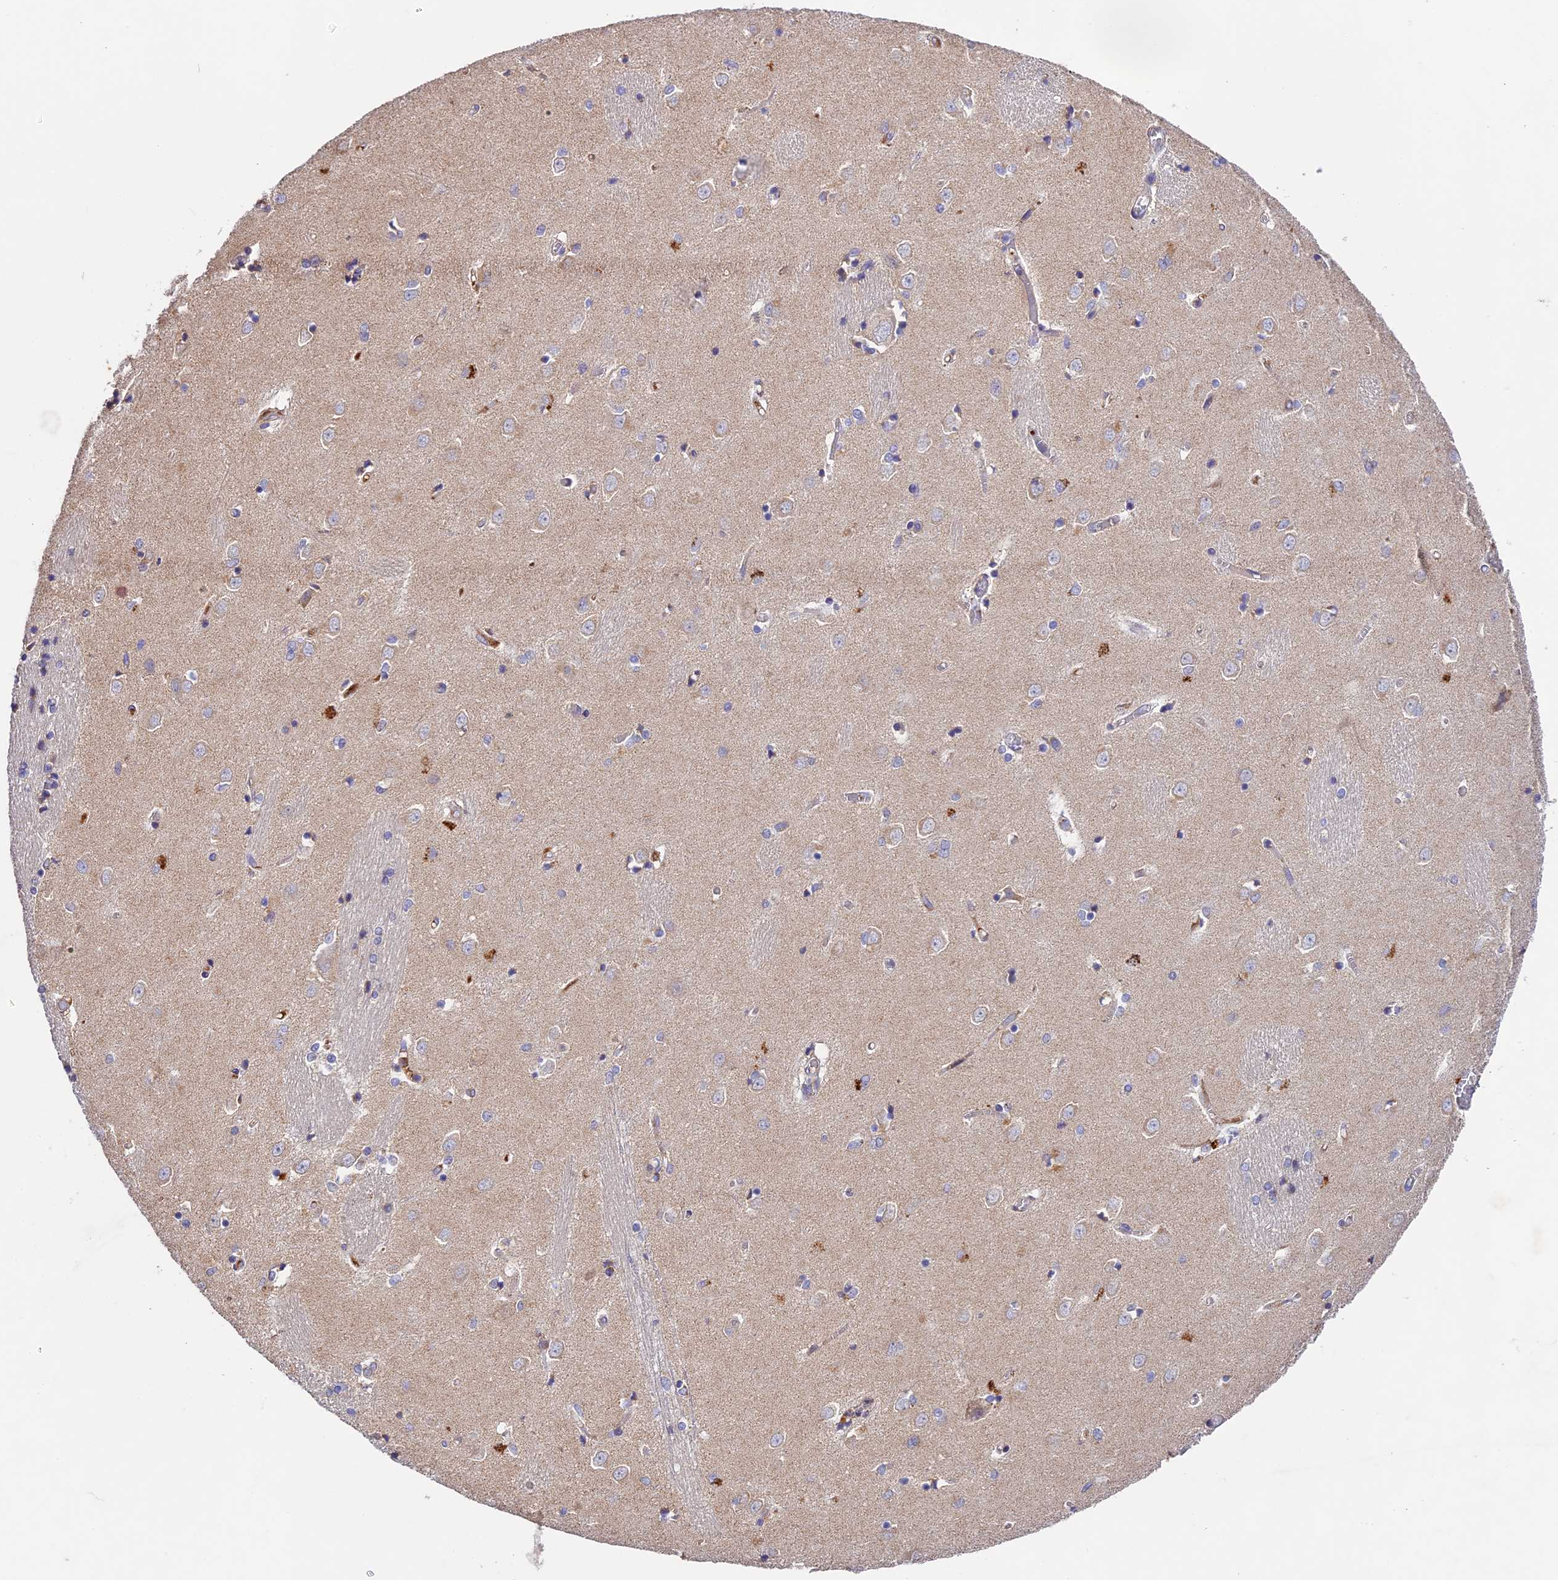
{"staining": {"intensity": "weak", "quantity": "25%-75%", "location": "cytoplasmic/membranous"}, "tissue": "caudate", "cell_type": "Glial cells", "image_type": "normal", "snomed": [{"axis": "morphology", "description": "Normal tissue, NOS"}, {"axis": "topography", "description": "Lateral ventricle wall"}], "caption": "Weak cytoplasmic/membranous positivity is present in approximately 25%-75% of glial cells in unremarkable caudate.", "gene": "OCEL1", "patient": {"sex": "male", "age": 37}}